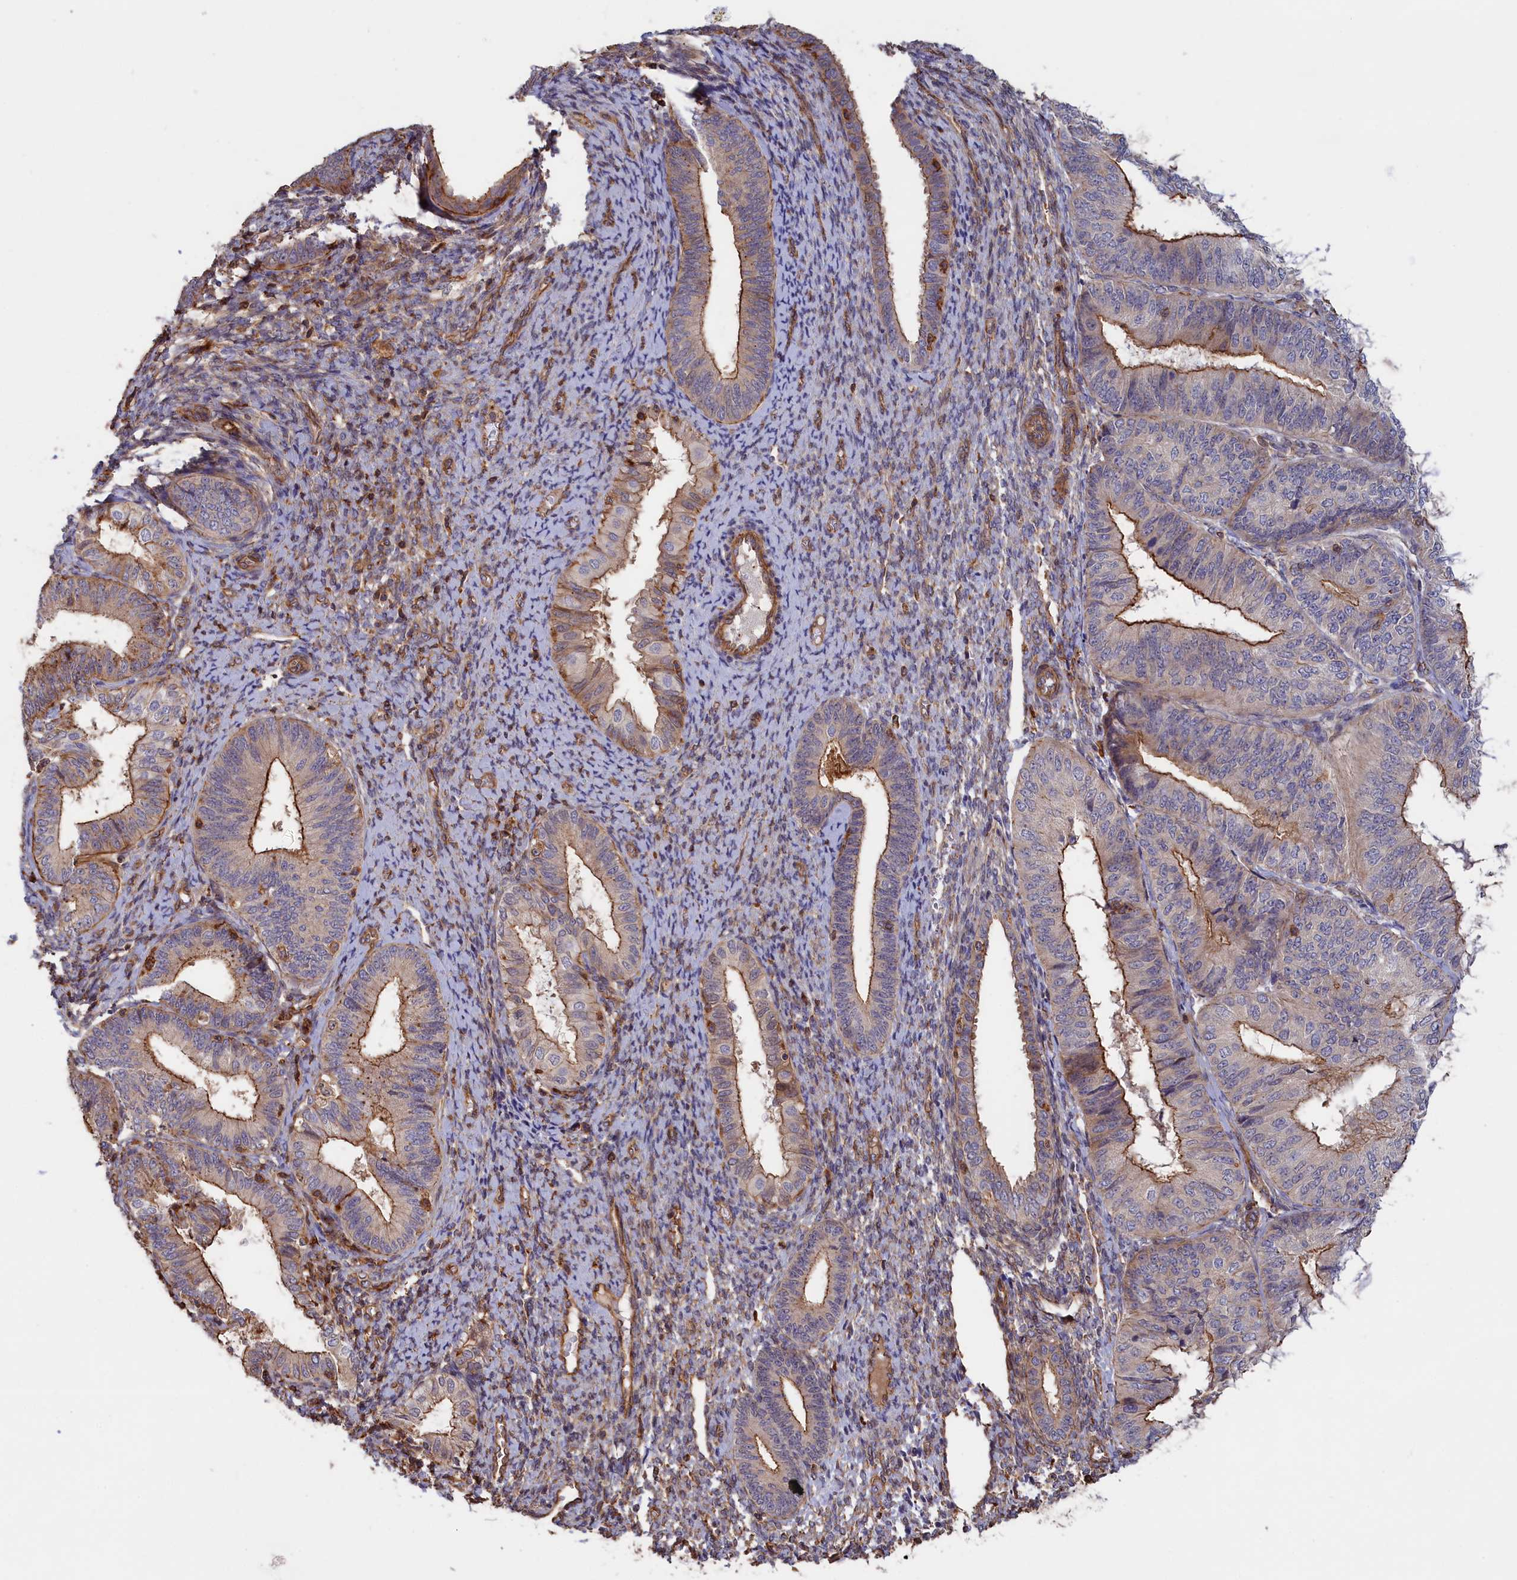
{"staining": {"intensity": "moderate", "quantity": "25%-75%", "location": "cytoplasmic/membranous"}, "tissue": "endometrial cancer", "cell_type": "Tumor cells", "image_type": "cancer", "snomed": [{"axis": "morphology", "description": "Adenocarcinoma, NOS"}, {"axis": "topography", "description": "Endometrium"}], "caption": "Endometrial adenocarcinoma stained with a brown dye demonstrates moderate cytoplasmic/membranous positive staining in about 25%-75% of tumor cells.", "gene": "ANKRD27", "patient": {"sex": "female", "age": 58}}